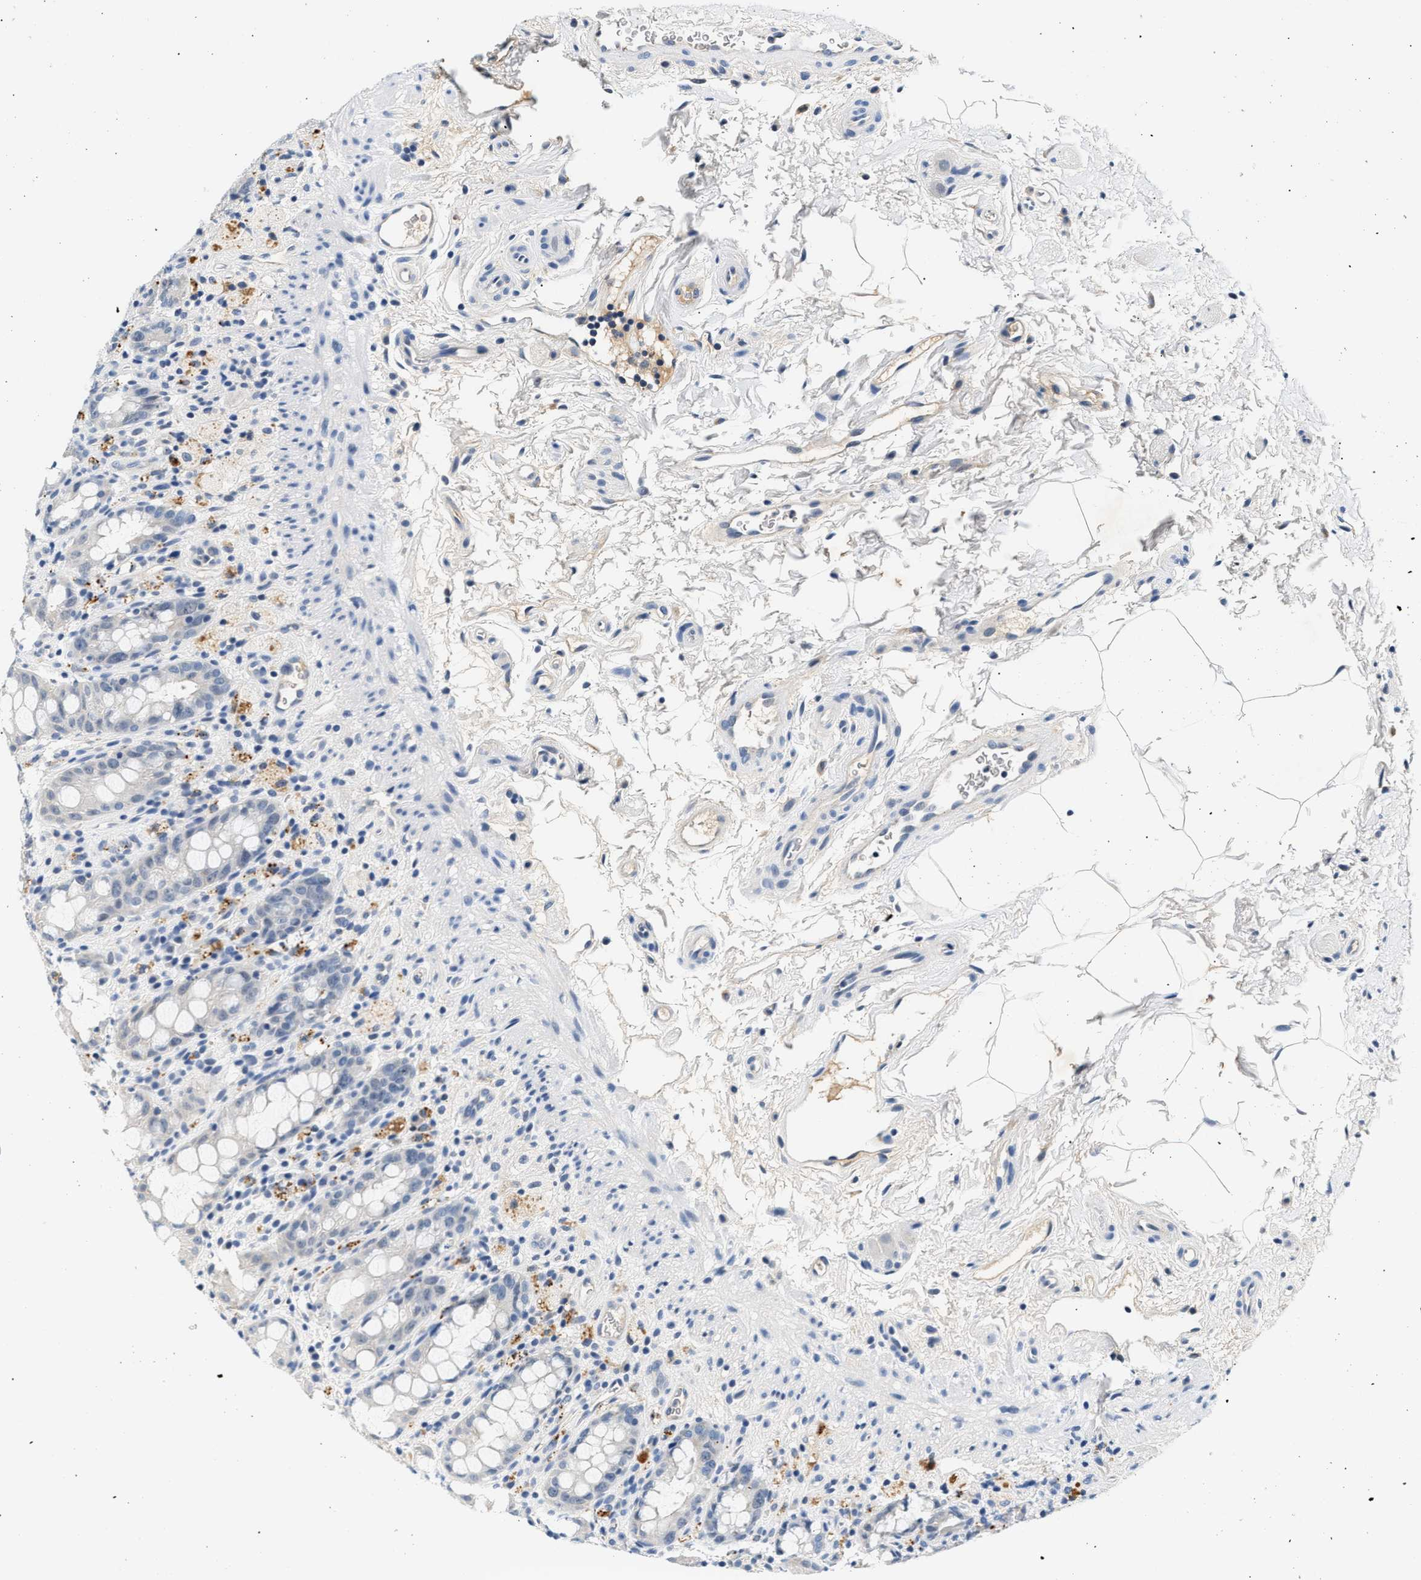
{"staining": {"intensity": "negative", "quantity": "none", "location": "none"}, "tissue": "rectum", "cell_type": "Glandular cells", "image_type": "normal", "snomed": [{"axis": "morphology", "description": "Normal tissue, NOS"}, {"axis": "topography", "description": "Rectum"}], "caption": "IHC micrograph of benign rectum: human rectum stained with DAB shows no significant protein staining in glandular cells. (Brightfield microscopy of DAB (3,3'-diaminobenzidine) immunohistochemistry at high magnification).", "gene": "MED22", "patient": {"sex": "male", "age": 44}}